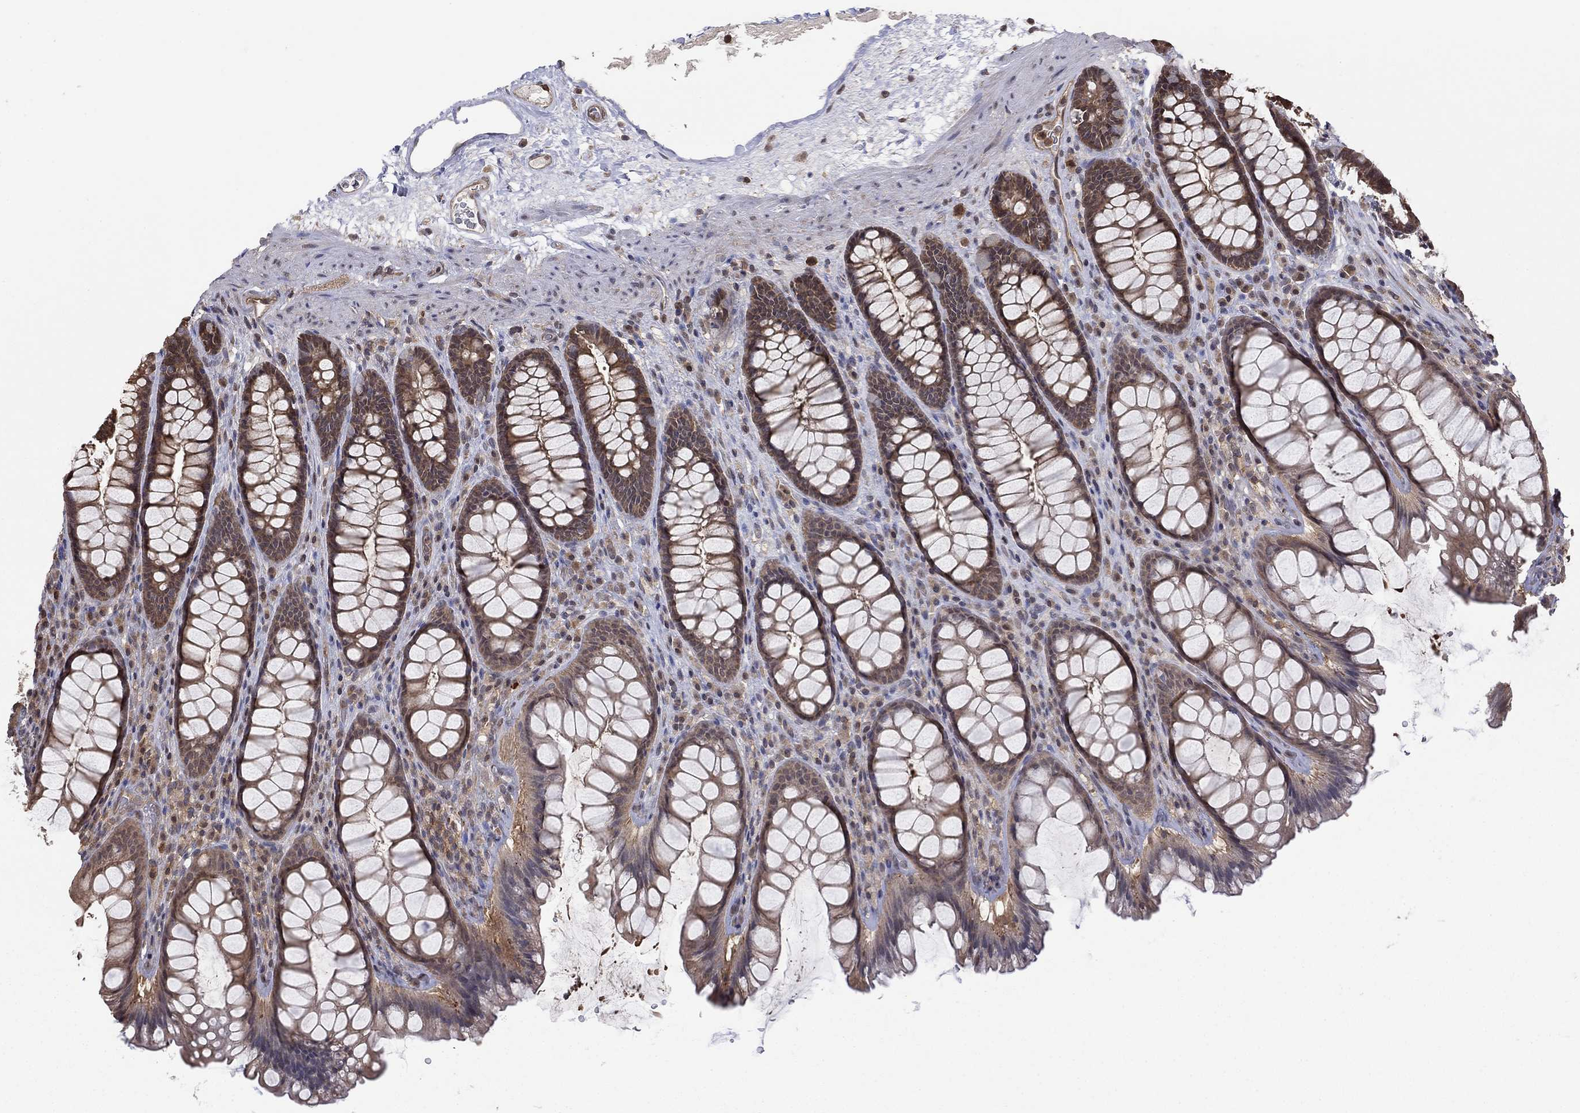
{"staining": {"intensity": "moderate", "quantity": "25%-75%", "location": "cytoplasmic/membranous"}, "tissue": "rectum", "cell_type": "Glandular cells", "image_type": "normal", "snomed": [{"axis": "morphology", "description": "Normal tissue, NOS"}, {"axis": "topography", "description": "Rectum"}], "caption": "Immunohistochemistry (IHC) (DAB) staining of unremarkable rectum displays moderate cytoplasmic/membranous protein positivity in about 25%-75% of glandular cells. The staining was performed using DAB (3,3'-diaminobenzidine), with brown indicating positive protein expression. Nuclei are stained blue with hematoxylin.", "gene": "RNF114", "patient": {"sex": "male", "age": 72}}